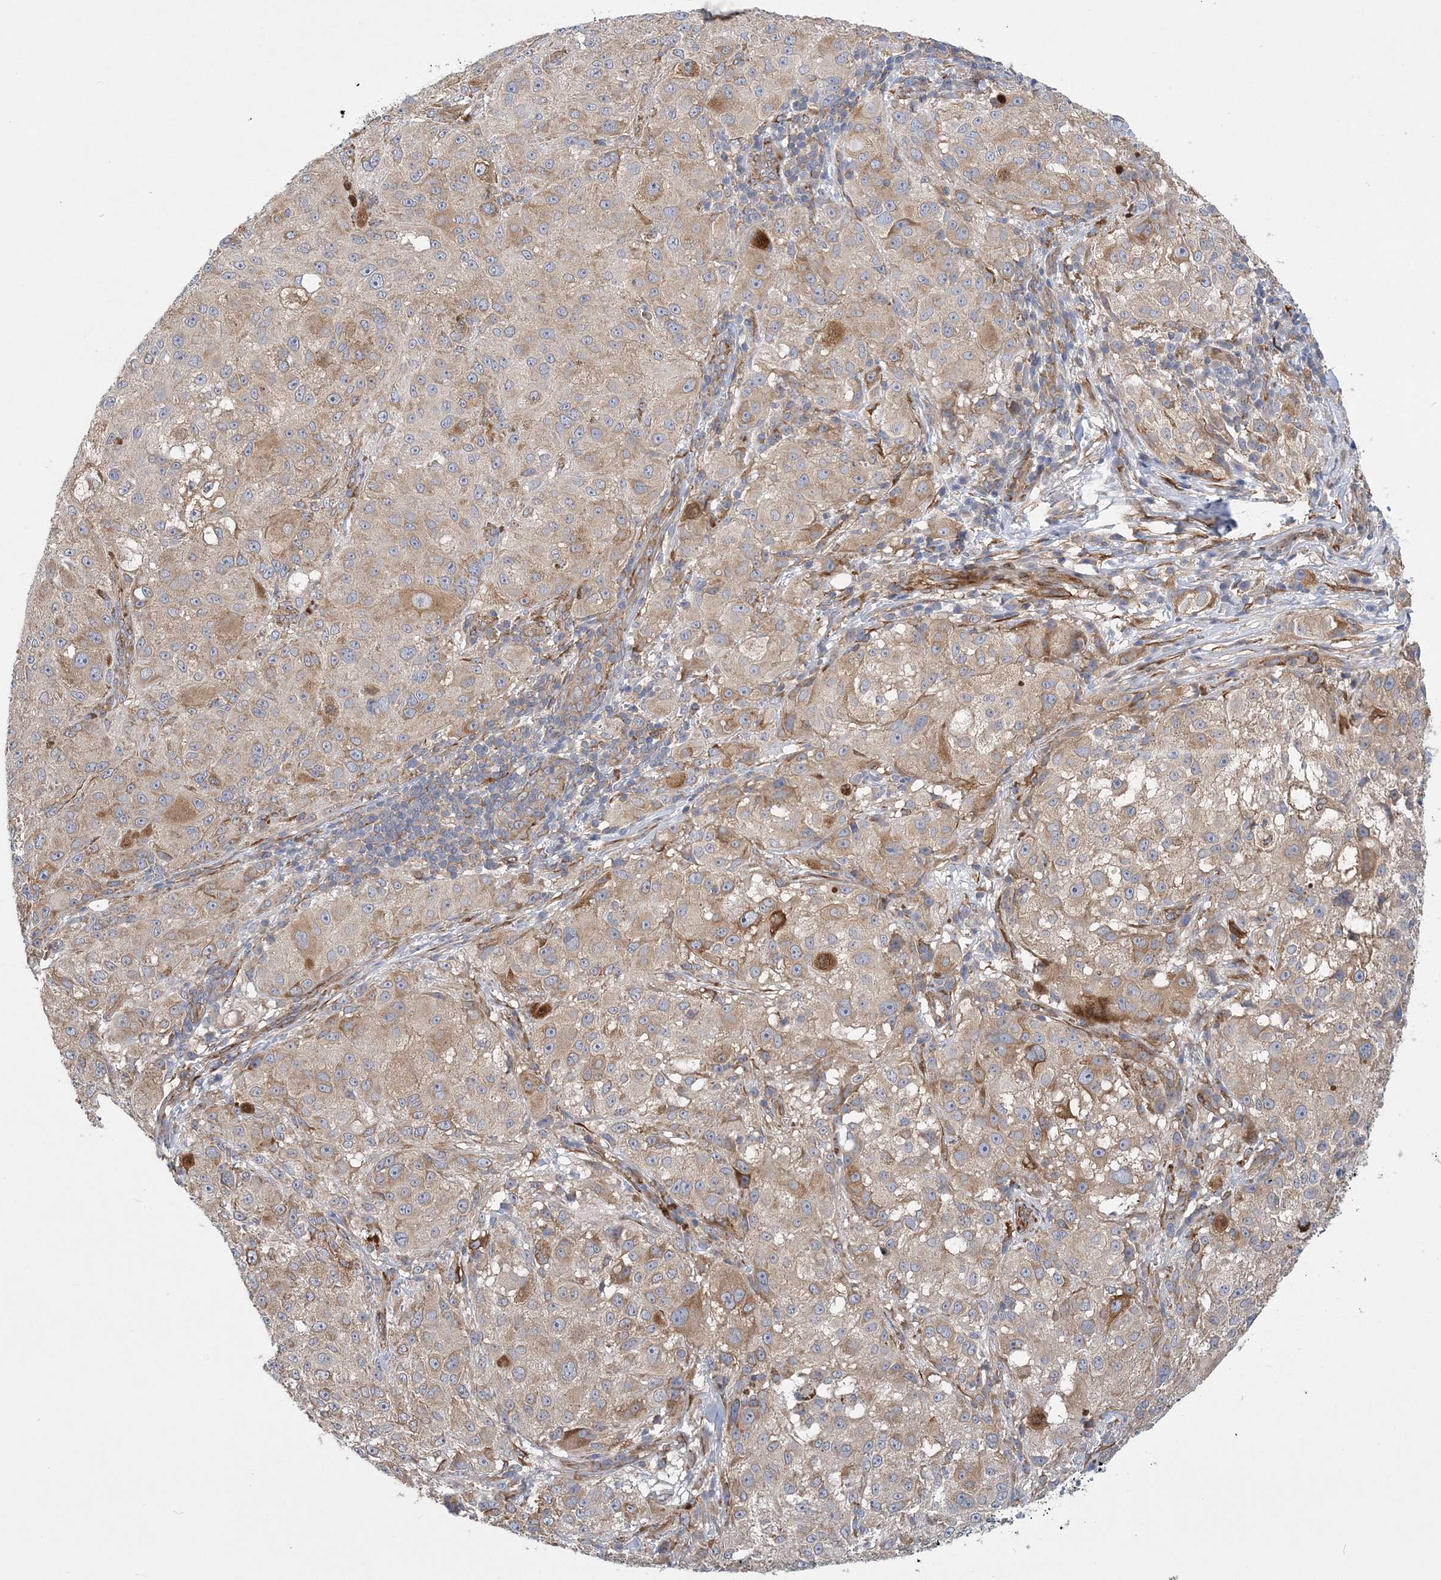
{"staining": {"intensity": "weak", "quantity": "25%-75%", "location": "cytoplasmic/membranous"}, "tissue": "melanoma", "cell_type": "Tumor cells", "image_type": "cancer", "snomed": [{"axis": "morphology", "description": "Necrosis, NOS"}, {"axis": "morphology", "description": "Malignant melanoma, NOS"}, {"axis": "topography", "description": "Skin"}], "caption": "A high-resolution image shows immunohistochemistry (IHC) staining of melanoma, which shows weak cytoplasmic/membranous staining in about 25%-75% of tumor cells.", "gene": "MAP4K5", "patient": {"sex": "female", "age": 87}}